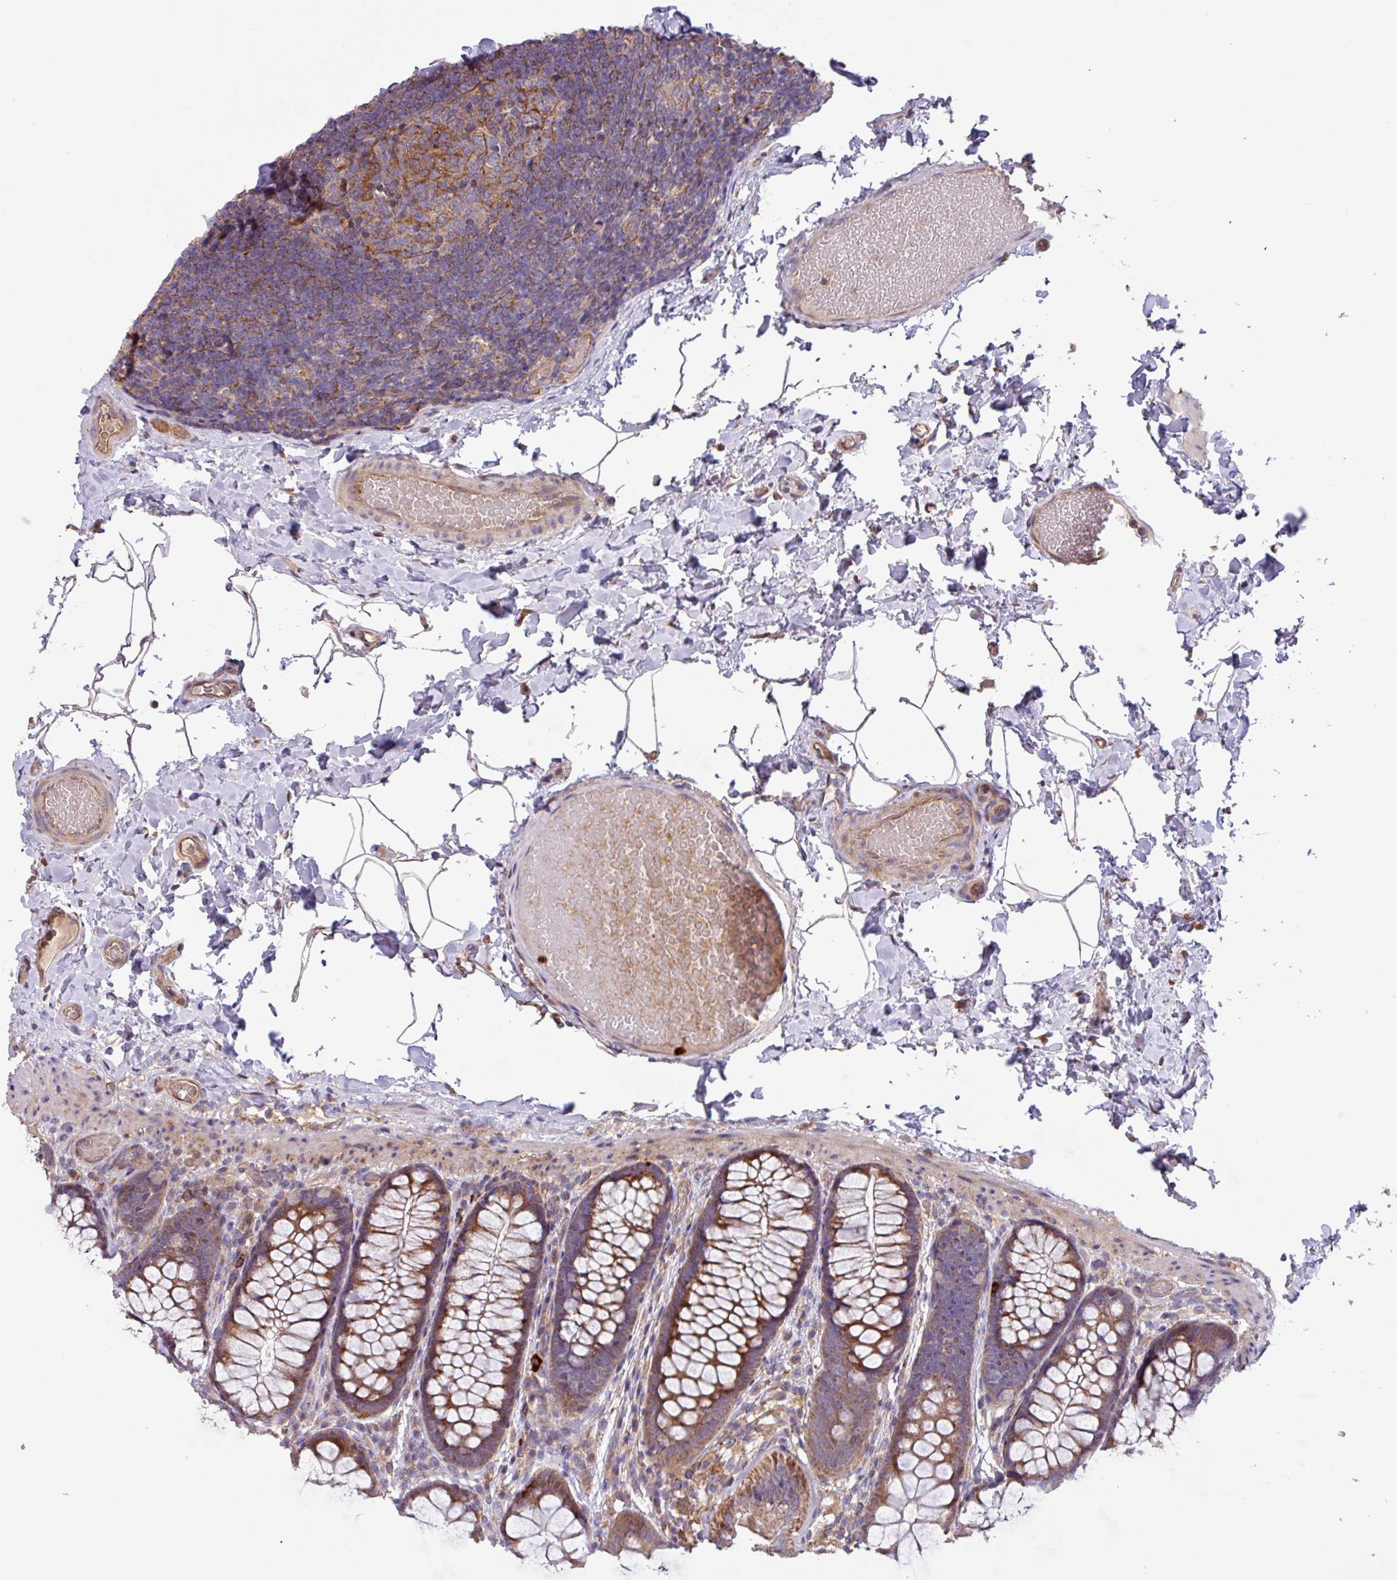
{"staining": {"intensity": "moderate", "quantity": ">75%", "location": "cytoplasmic/membranous"}, "tissue": "colon", "cell_type": "Endothelial cells", "image_type": "normal", "snomed": [{"axis": "morphology", "description": "Normal tissue, NOS"}, {"axis": "topography", "description": "Colon"}], "caption": "A brown stain shows moderate cytoplasmic/membranous staining of a protein in endothelial cells of unremarkable colon.", "gene": "PTPRQ", "patient": {"sex": "male", "age": 46}}